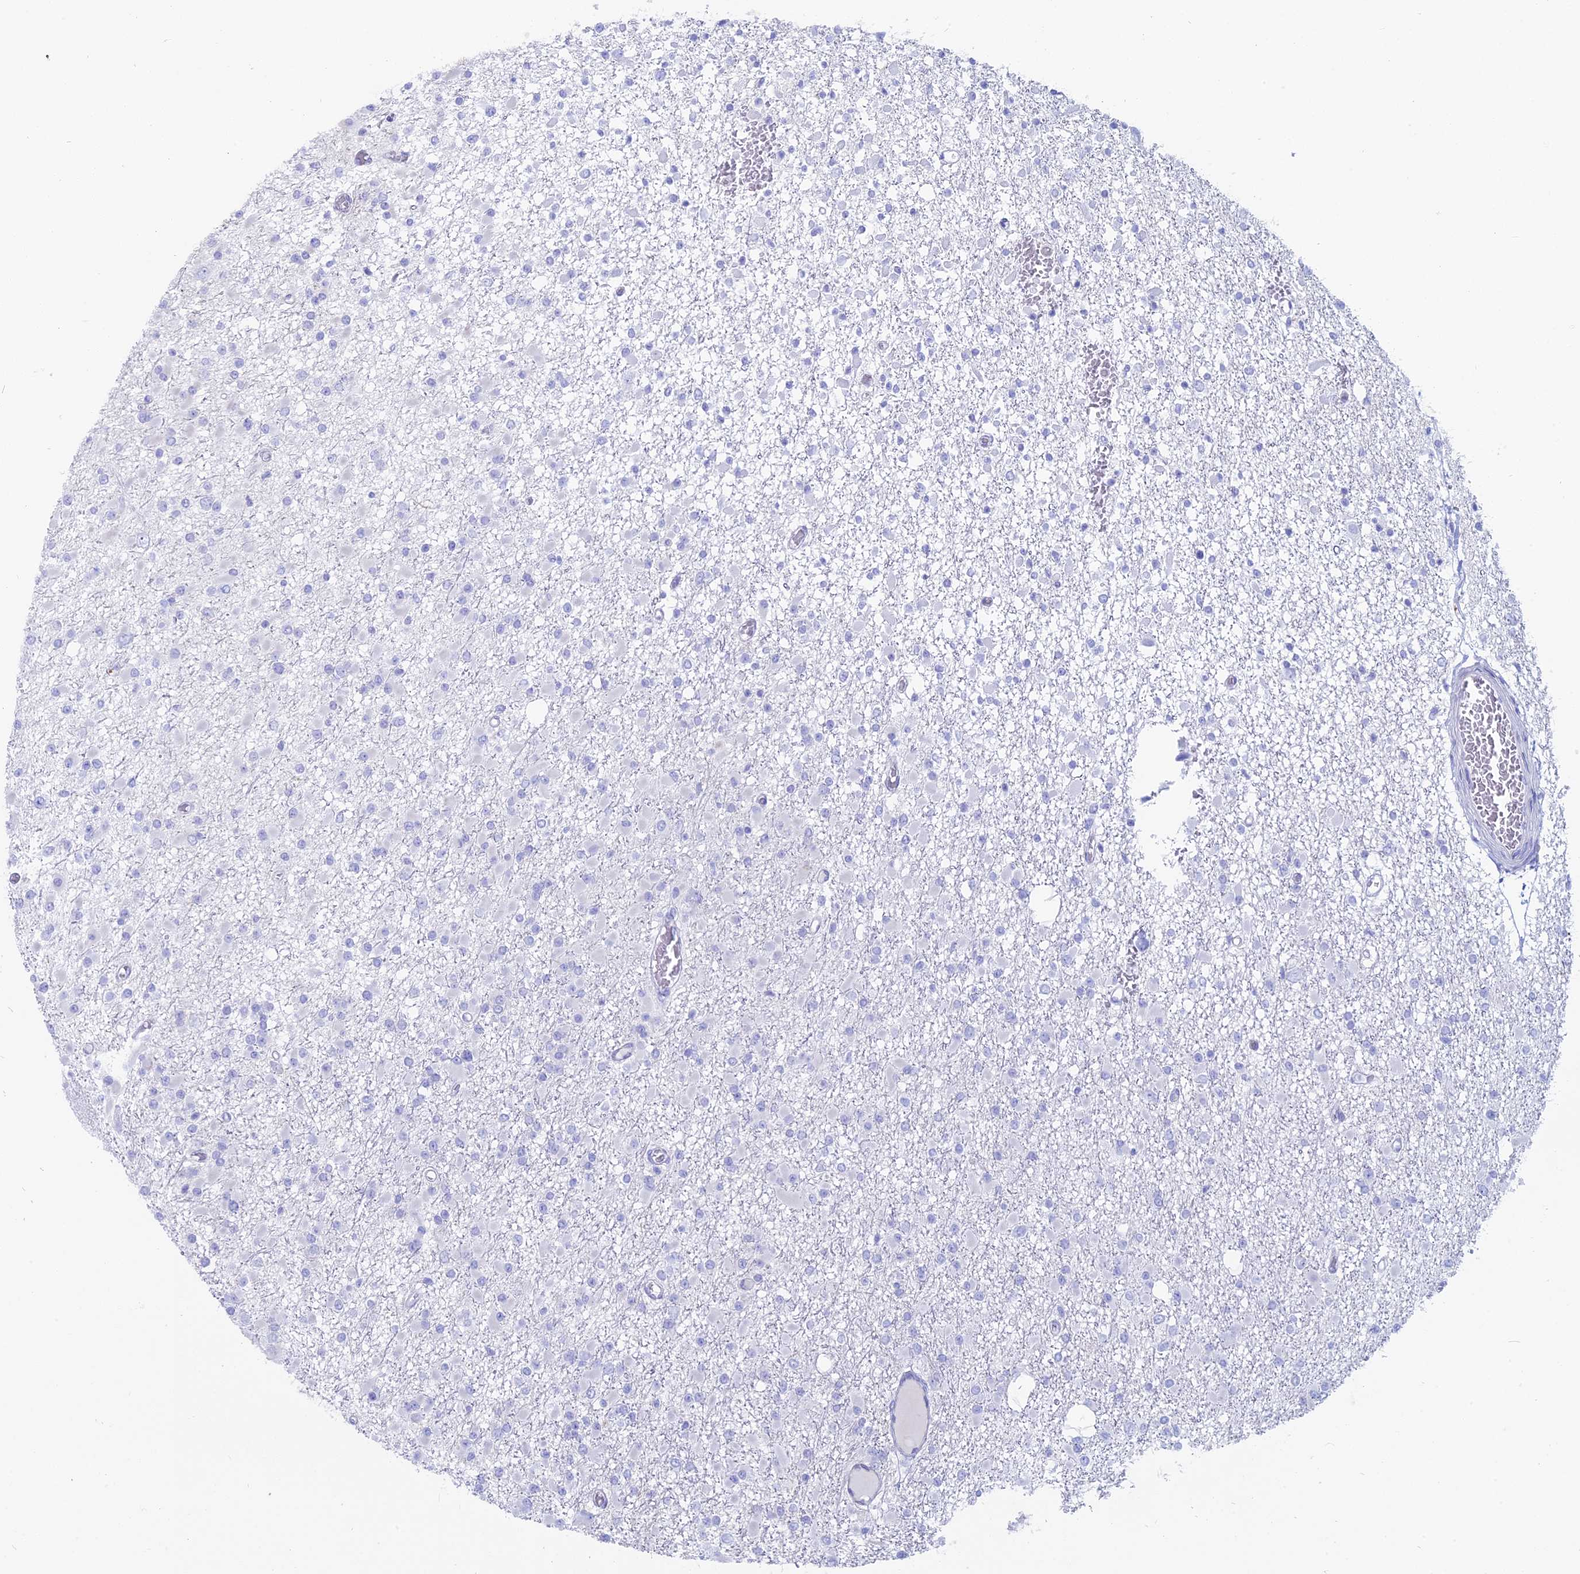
{"staining": {"intensity": "negative", "quantity": "none", "location": "none"}, "tissue": "glioma", "cell_type": "Tumor cells", "image_type": "cancer", "snomed": [{"axis": "morphology", "description": "Glioma, malignant, Low grade"}, {"axis": "topography", "description": "Brain"}], "caption": "Immunohistochemistry image of human low-grade glioma (malignant) stained for a protein (brown), which shows no expression in tumor cells.", "gene": "OR2AE1", "patient": {"sex": "female", "age": 22}}